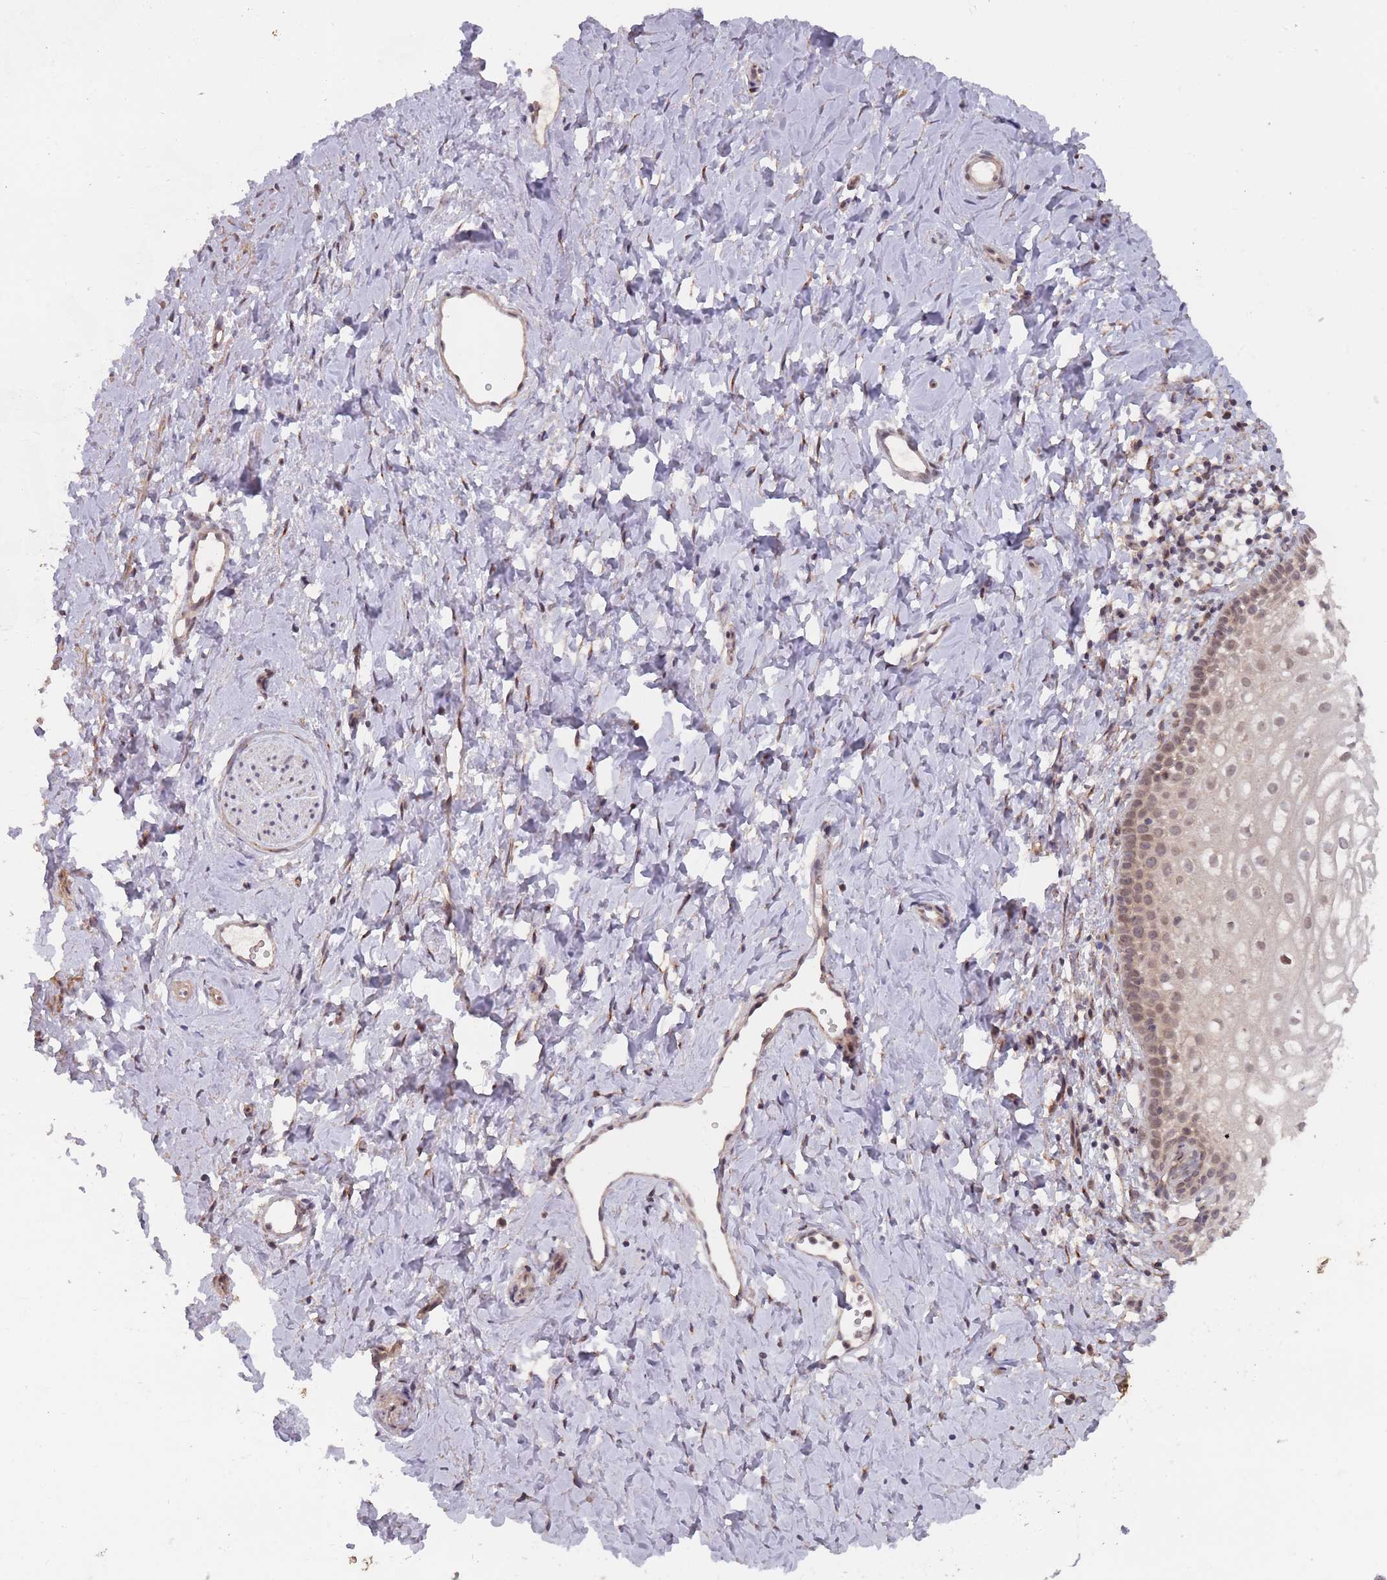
{"staining": {"intensity": "moderate", "quantity": "25%-75%", "location": "cytoplasmic/membranous,nuclear"}, "tissue": "vagina", "cell_type": "Squamous epithelial cells", "image_type": "normal", "snomed": [{"axis": "morphology", "description": "Normal tissue, NOS"}, {"axis": "topography", "description": "Vagina"}], "caption": "Moderate cytoplasmic/membranous,nuclear staining for a protein is seen in about 25%-75% of squamous epithelial cells of unremarkable vagina using immunohistochemistry.", "gene": "CNTRL", "patient": {"sex": "female", "age": 56}}